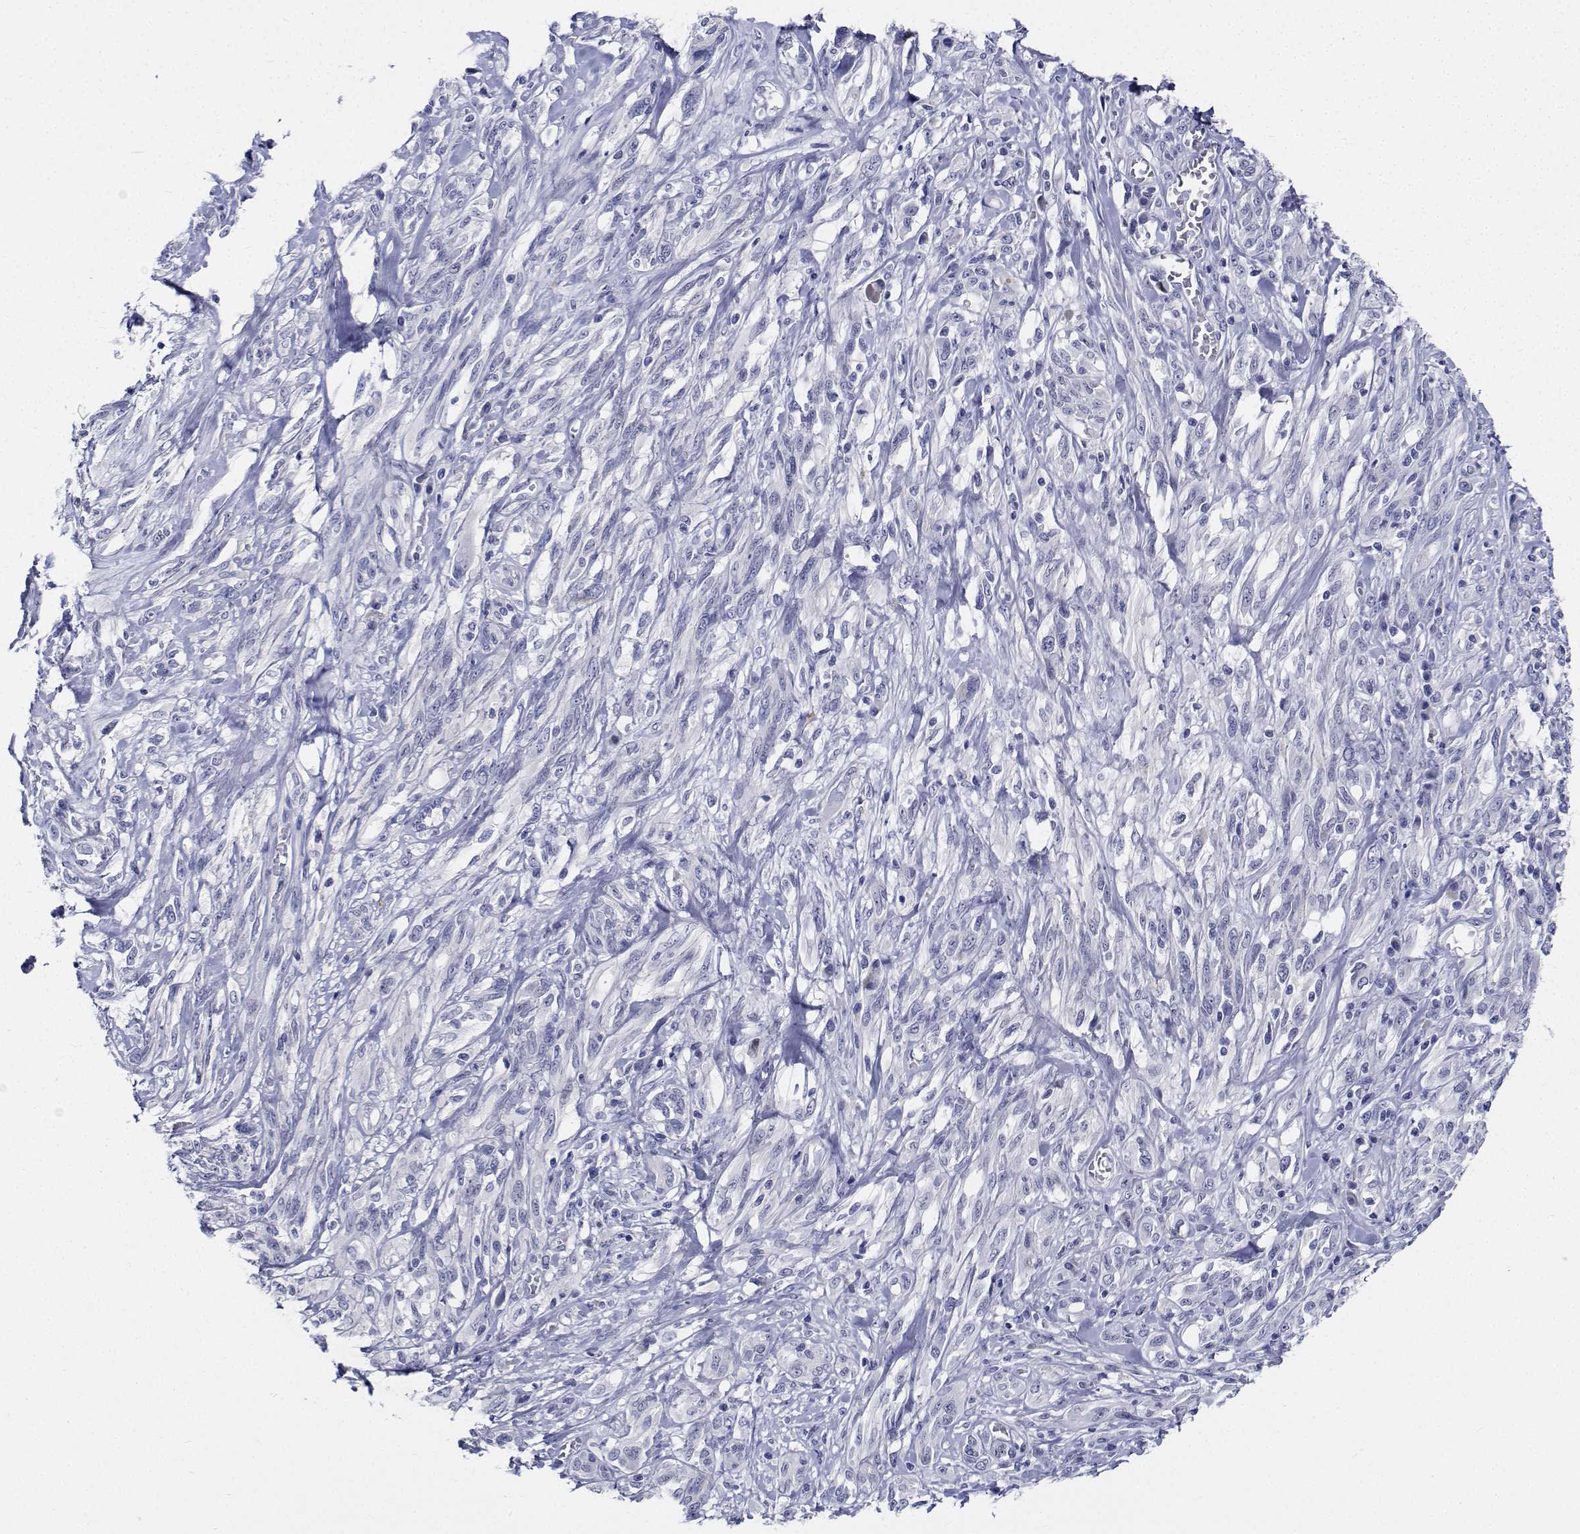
{"staining": {"intensity": "negative", "quantity": "none", "location": "none"}, "tissue": "melanoma", "cell_type": "Tumor cells", "image_type": "cancer", "snomed": [{"axis": "morphology", "description": "Malignant melanoma, NOS"}, {"axis": "topography", "description": "Skin"}], "caption": "Protein analysis of melanoma reveals no significant positivity in tumor cells.", "gene": "PLXNA4", "patient": {"sex": "female", "age": 91}}